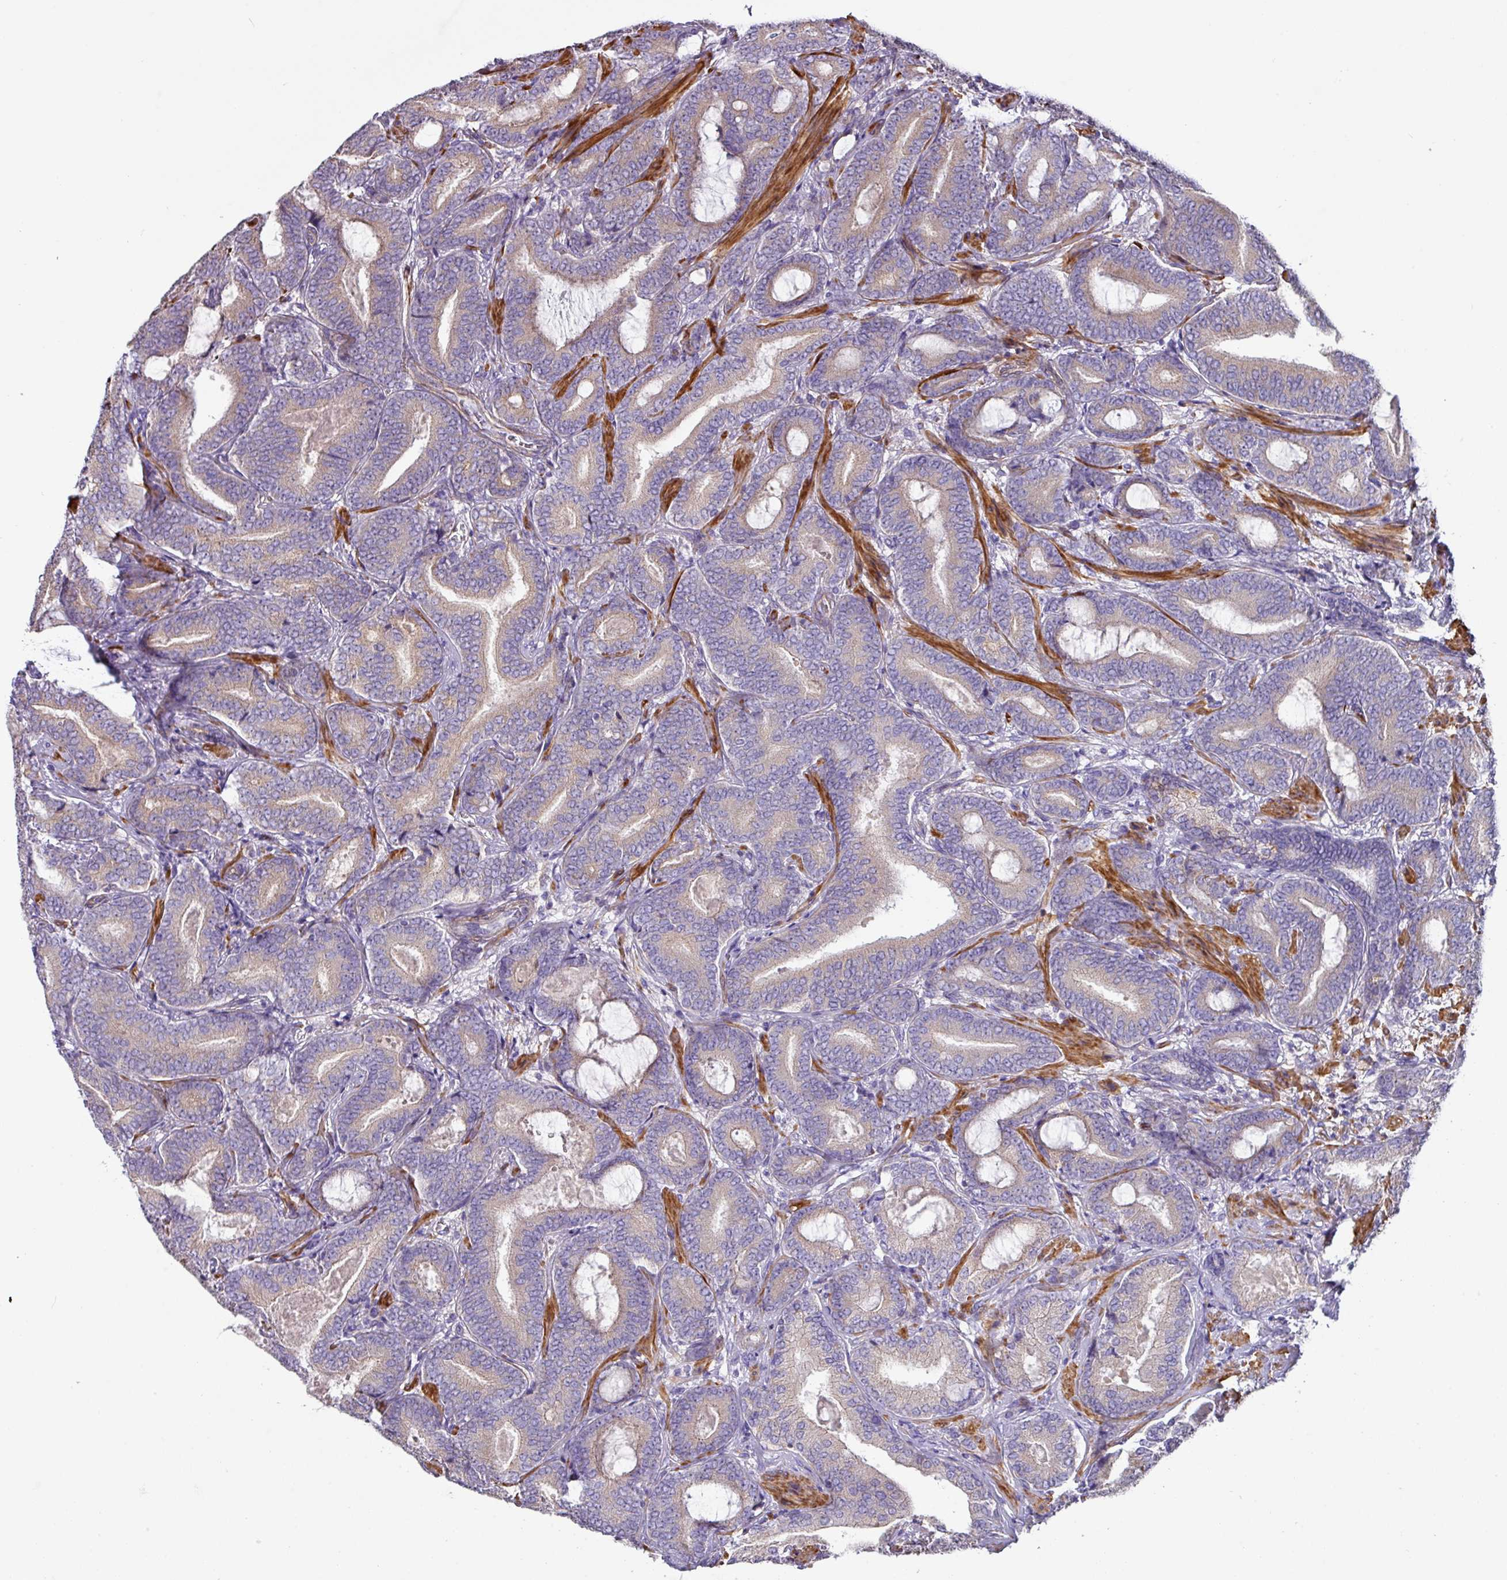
{"staining": {"intensity": "weak", "quantity": "25%-75%", "location": "cytoplasmic/membranous"}, "tissue": "prostate cancer", "cell_type": "Tumor cells", "image_type": "cancer", "snomed": [{"axis": "morphology", "description": "Adenocarcinoma, Low grade"}, {"axis": "topography", "description": "Prostate and seminal vesicle, NOS"}], "caption": "Weak cytoplasmic/membranous protein staining is identified in approximately 25%-75% of tumor cells in prostate cancer.", "gene": "MRRF", "patient": {"sex": "male", "age": 61}}